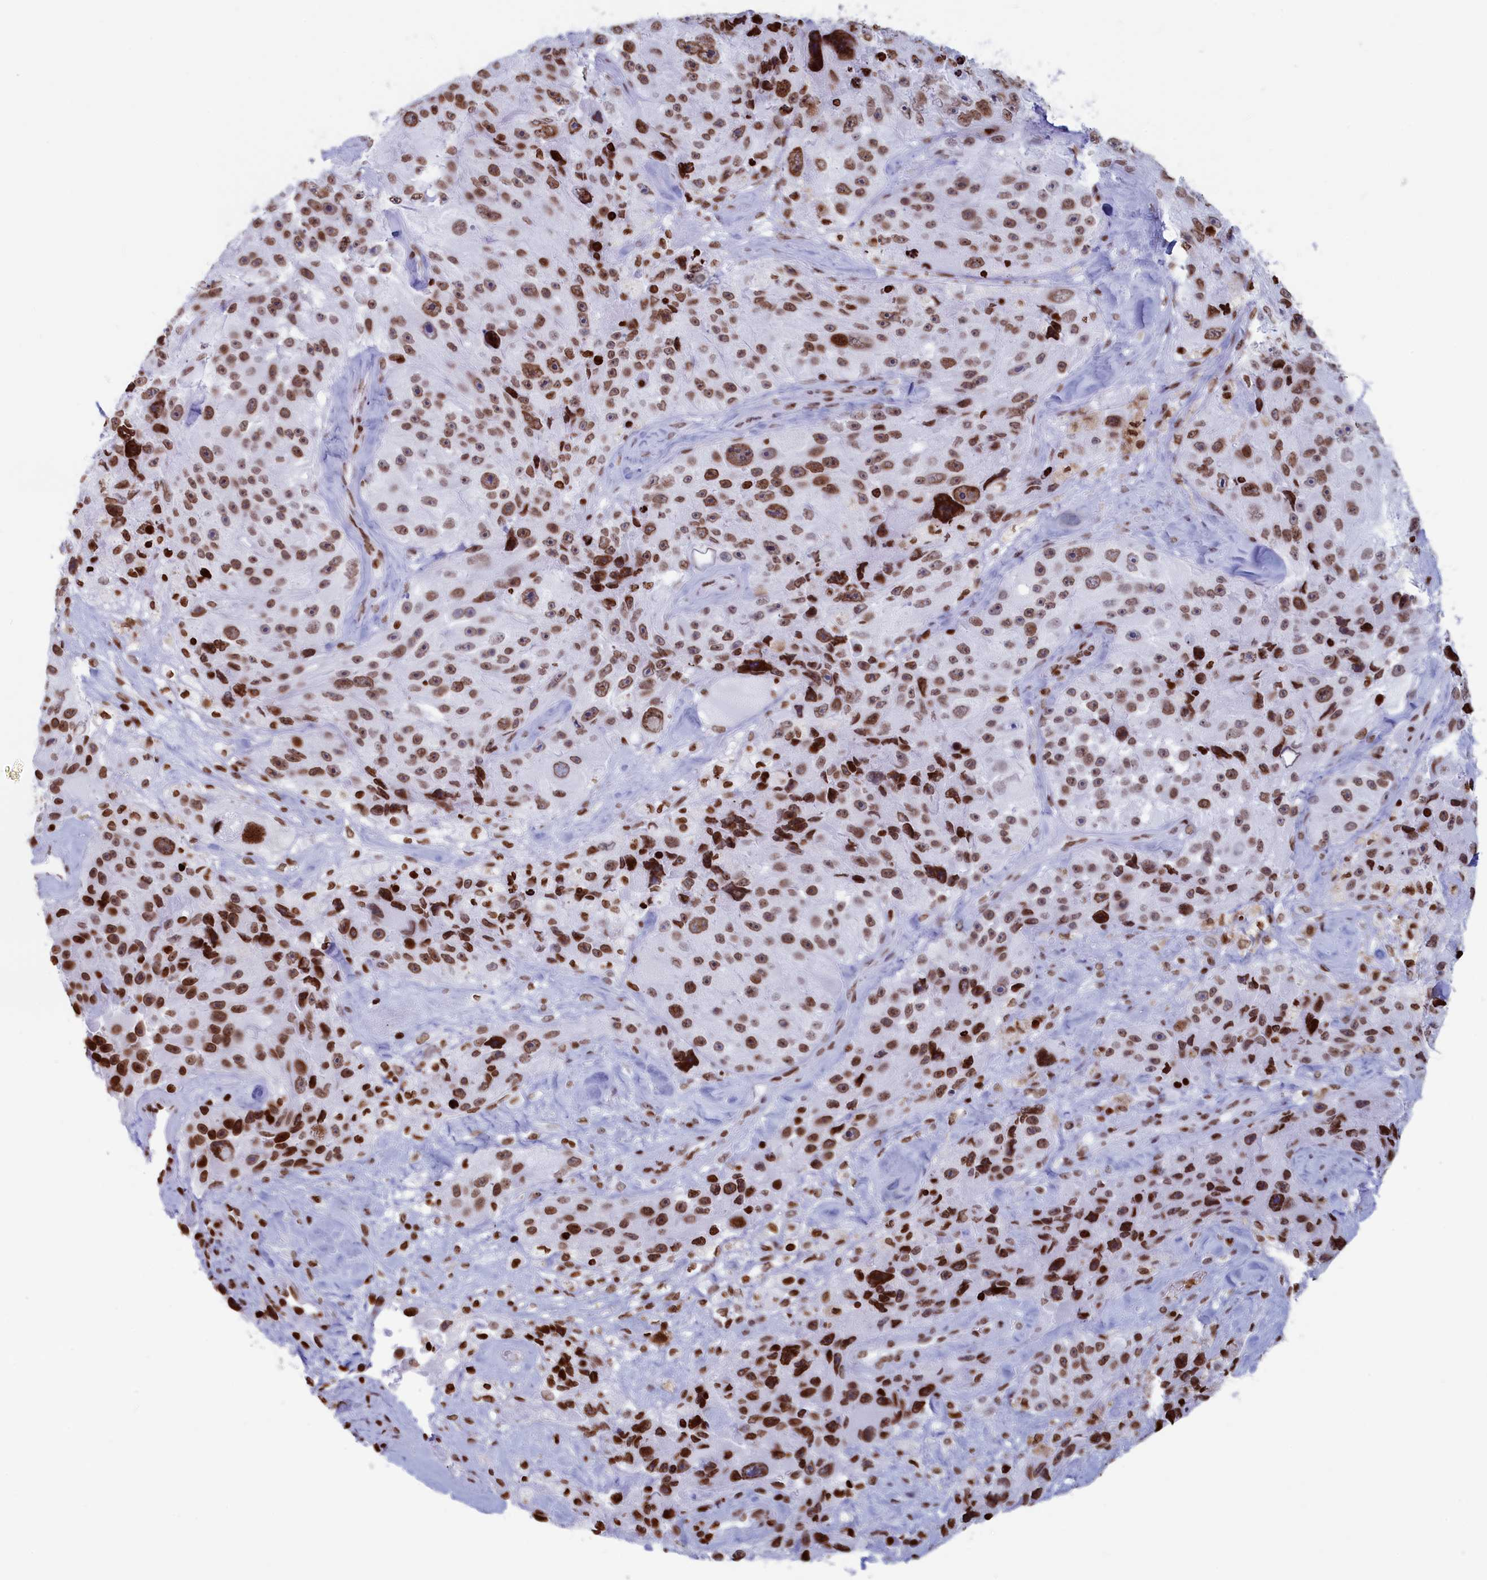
{"staining": {"intensity": "strong", "quantity": ">75%", "location": "nuclear"}, "tissue": "melanoma", "cell_type": "Tumor cells", "image_type": "cancer", "snomed": [{"axis": "morphology", "description": "Malignant melanoma, Metastatic site"}, {"axis": "topography", "description": "Lymph node"}], "caption": "Melanoma was stained to show a protein in brown. There is high levels of strong nuclear staining in about >75% of tumor cells. Using DAB (brown) and hematoxylin (blue) stains, captured at high magnification using brightfield microscopy.", "gene": "APOBEC3A", "patient": {"sex": "male", "age": 62}}